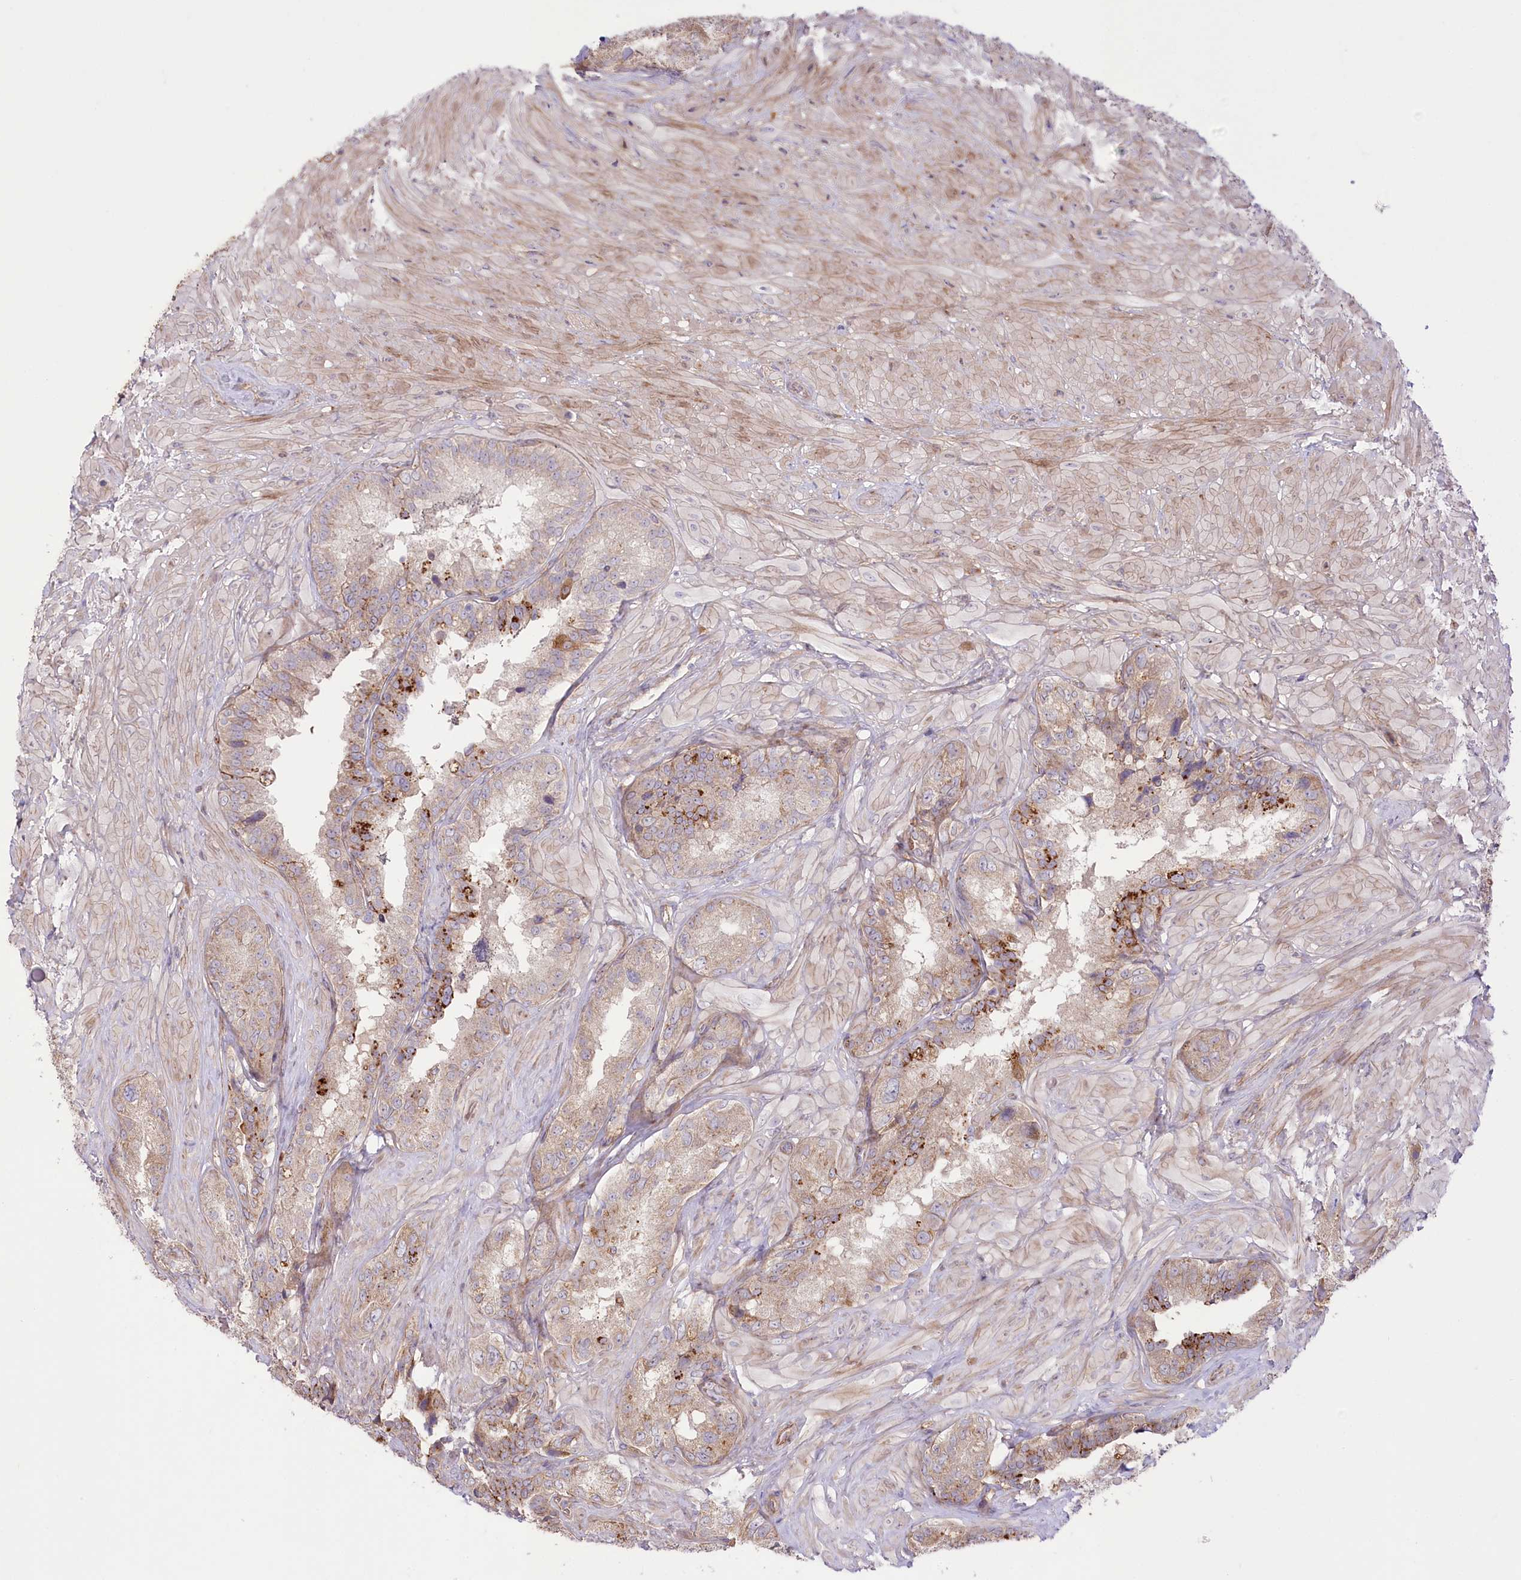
{"staining": {"intensity": "weak", "quantity": ">75%", "location": "cytoplasmic/membranous"}, "tissue": "seminal vesicle", "cell_type": "Glandular cells", "image_type": "normal", "snomed": [{"axis": "morphology", "description": "Normal tissue, NOS"}, {"axis": "topography", "description": "Seminal veicle"}, {"axis": "topography", "description": "Peripheral nerve tissue"}], "caption": "Immunohistochemistry (DAB) staining of unremarkable human seminal vesicle exhibits weak cytoplasmic/membranous protein staining in approximately >75% of glandular cells.", "gene": "TRUB1", "patient": {"sex": "male", "age": 67}}